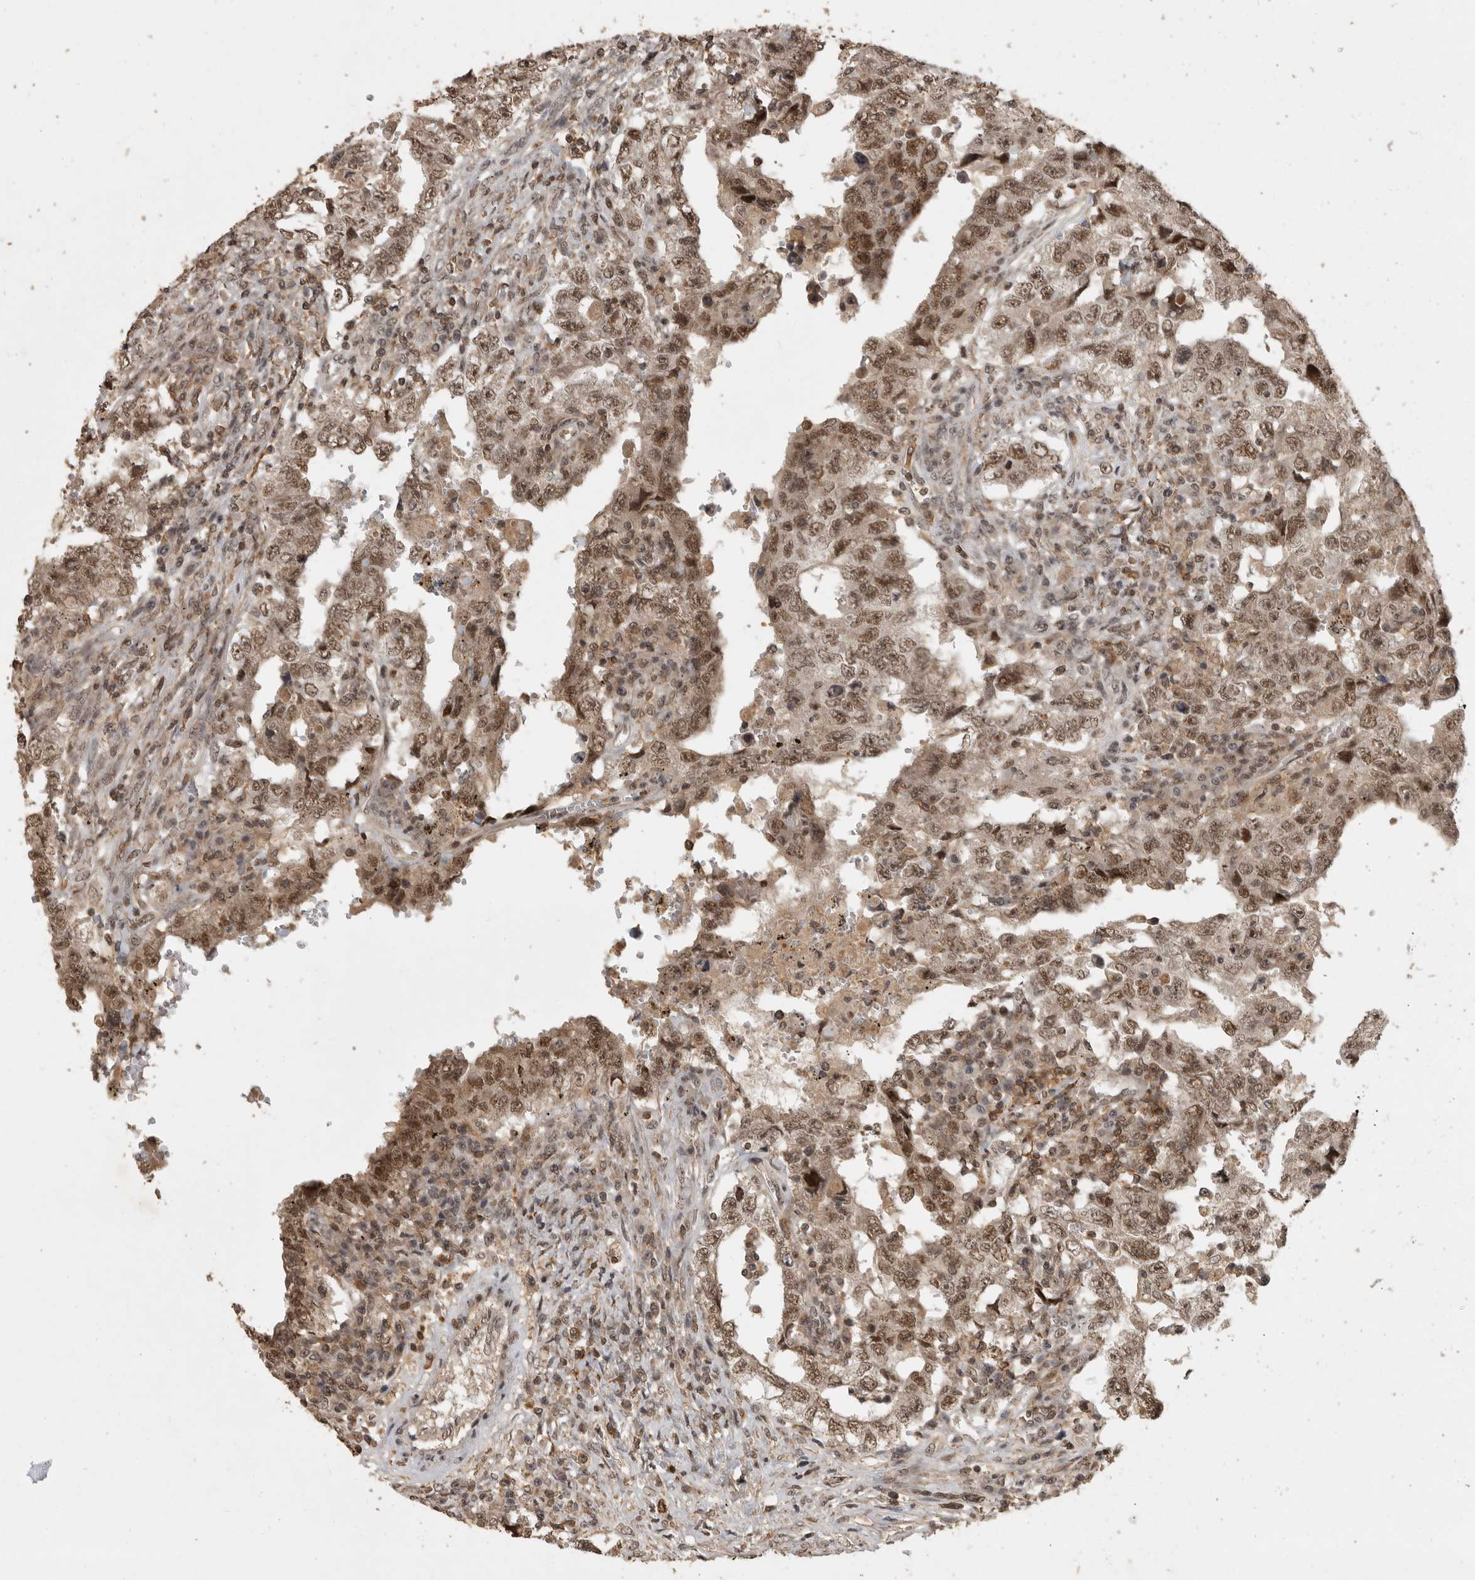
{"staining": {"intensity": "moderate", "quantity": ">75%", "location": "nuclear"}, "tissue": "testis cancer", "cell_type": "Tumor cells", "image_type": "cancer", "snomed": [{"axis": "morphology", "description": "Carcinoma, Embryonal, NOS"}, {"axis": "topography", "description": "Testis"}], "caption": "Testis embryonal carcinoma was stained to show a protein in brown. There is medium levels of moderate nuclear staining in approximately >75% of tumor cells.", "gene": "CBLL1", "patient": {"sex": "male", "age": 26}}